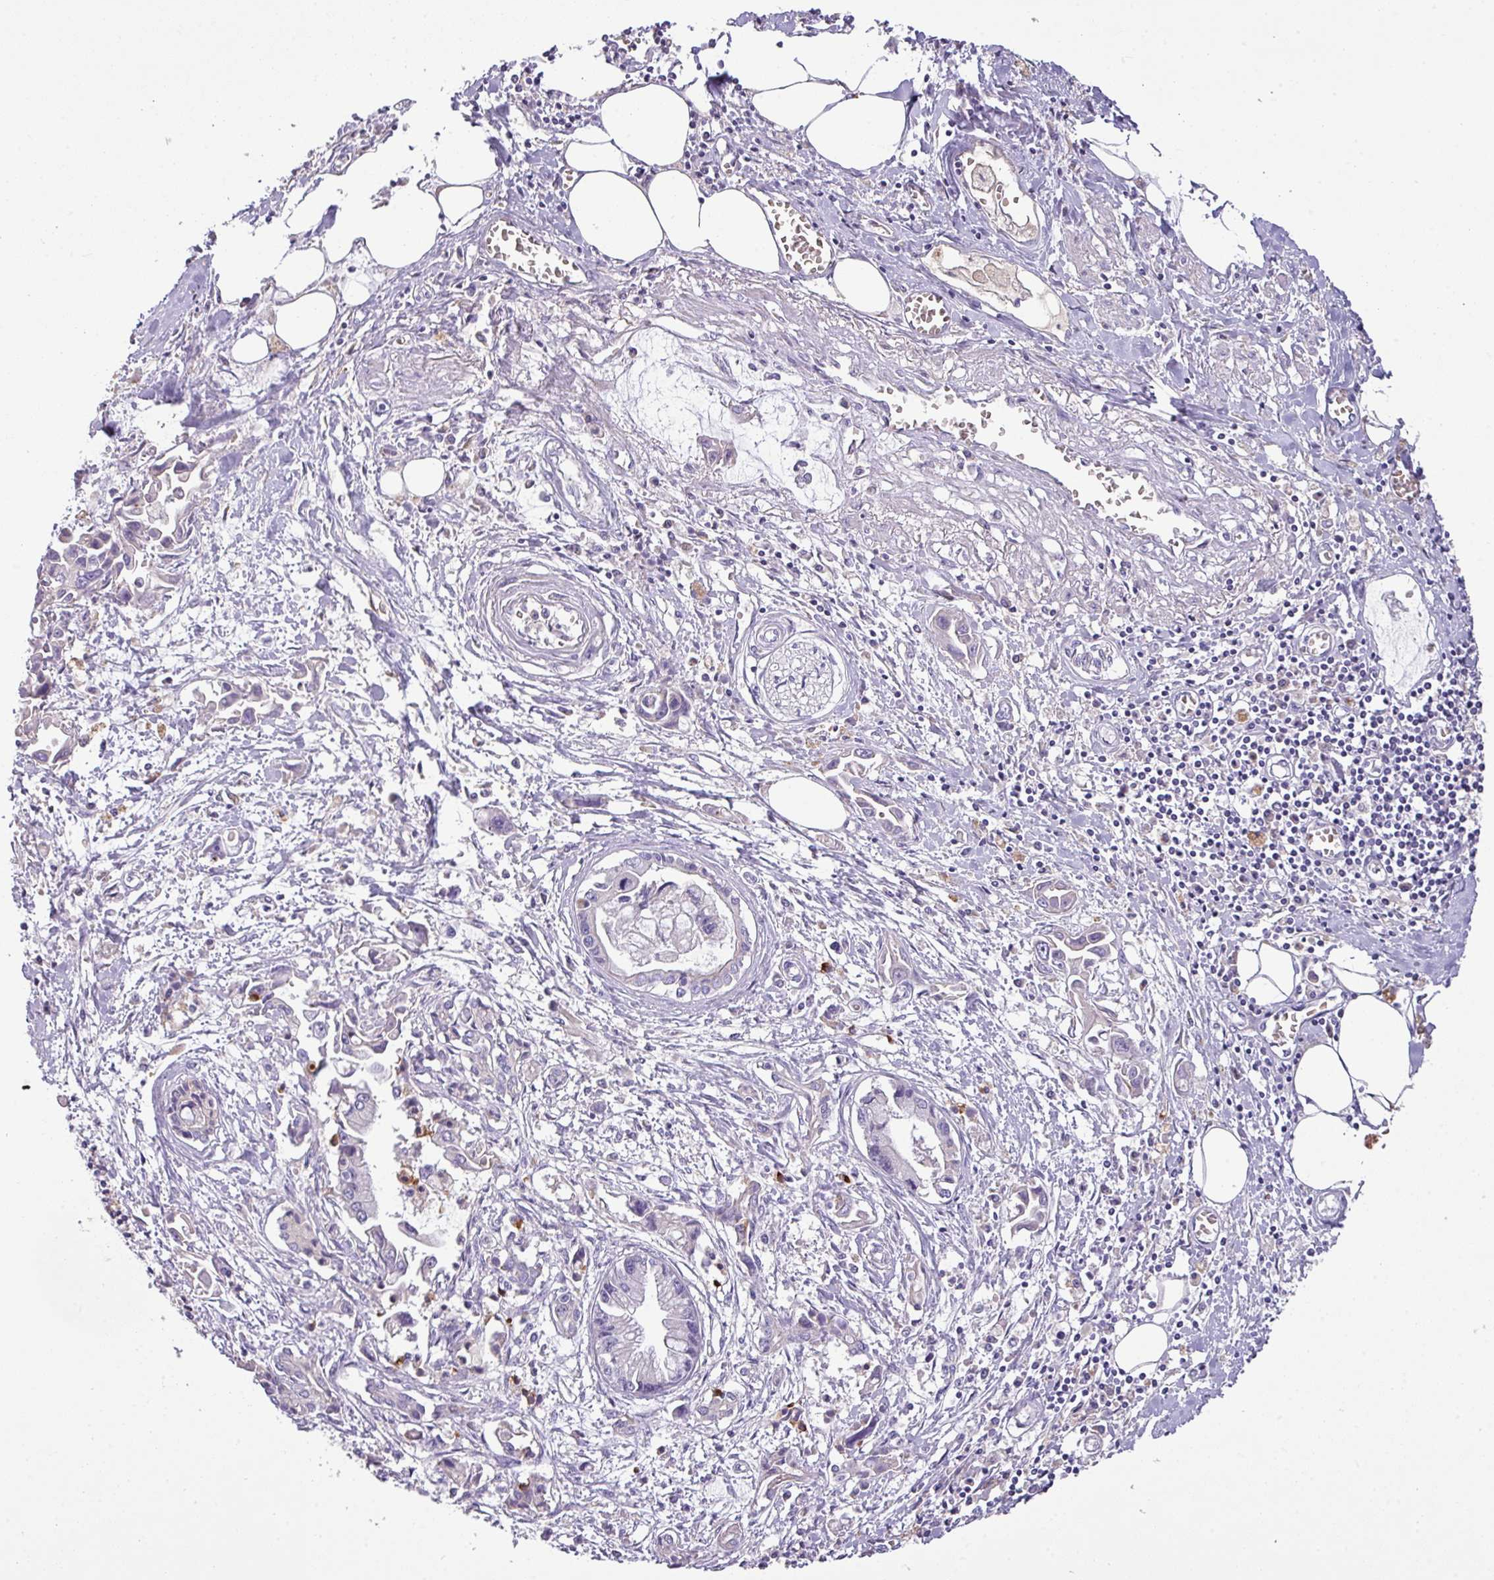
{"staining": {"intensity": "negative", "quantity": "none", "location": "none"}, "tissue": "pancreatic cancer", "cell_type": "Tumor cells", "image_type": "cancer", "snomed": [{"axis": "morphology", "description": "Adenocarcinoma, NOS"}, {"axis": "topography", "description": "Pancreas"}], "caption": "An image of pancreatic cancer (adenocarcinoma) stained for a protein reveals no brown staining in tumor cells.", "gene": "OR6C6", "patient": {"sex": "male", "age": 84}}